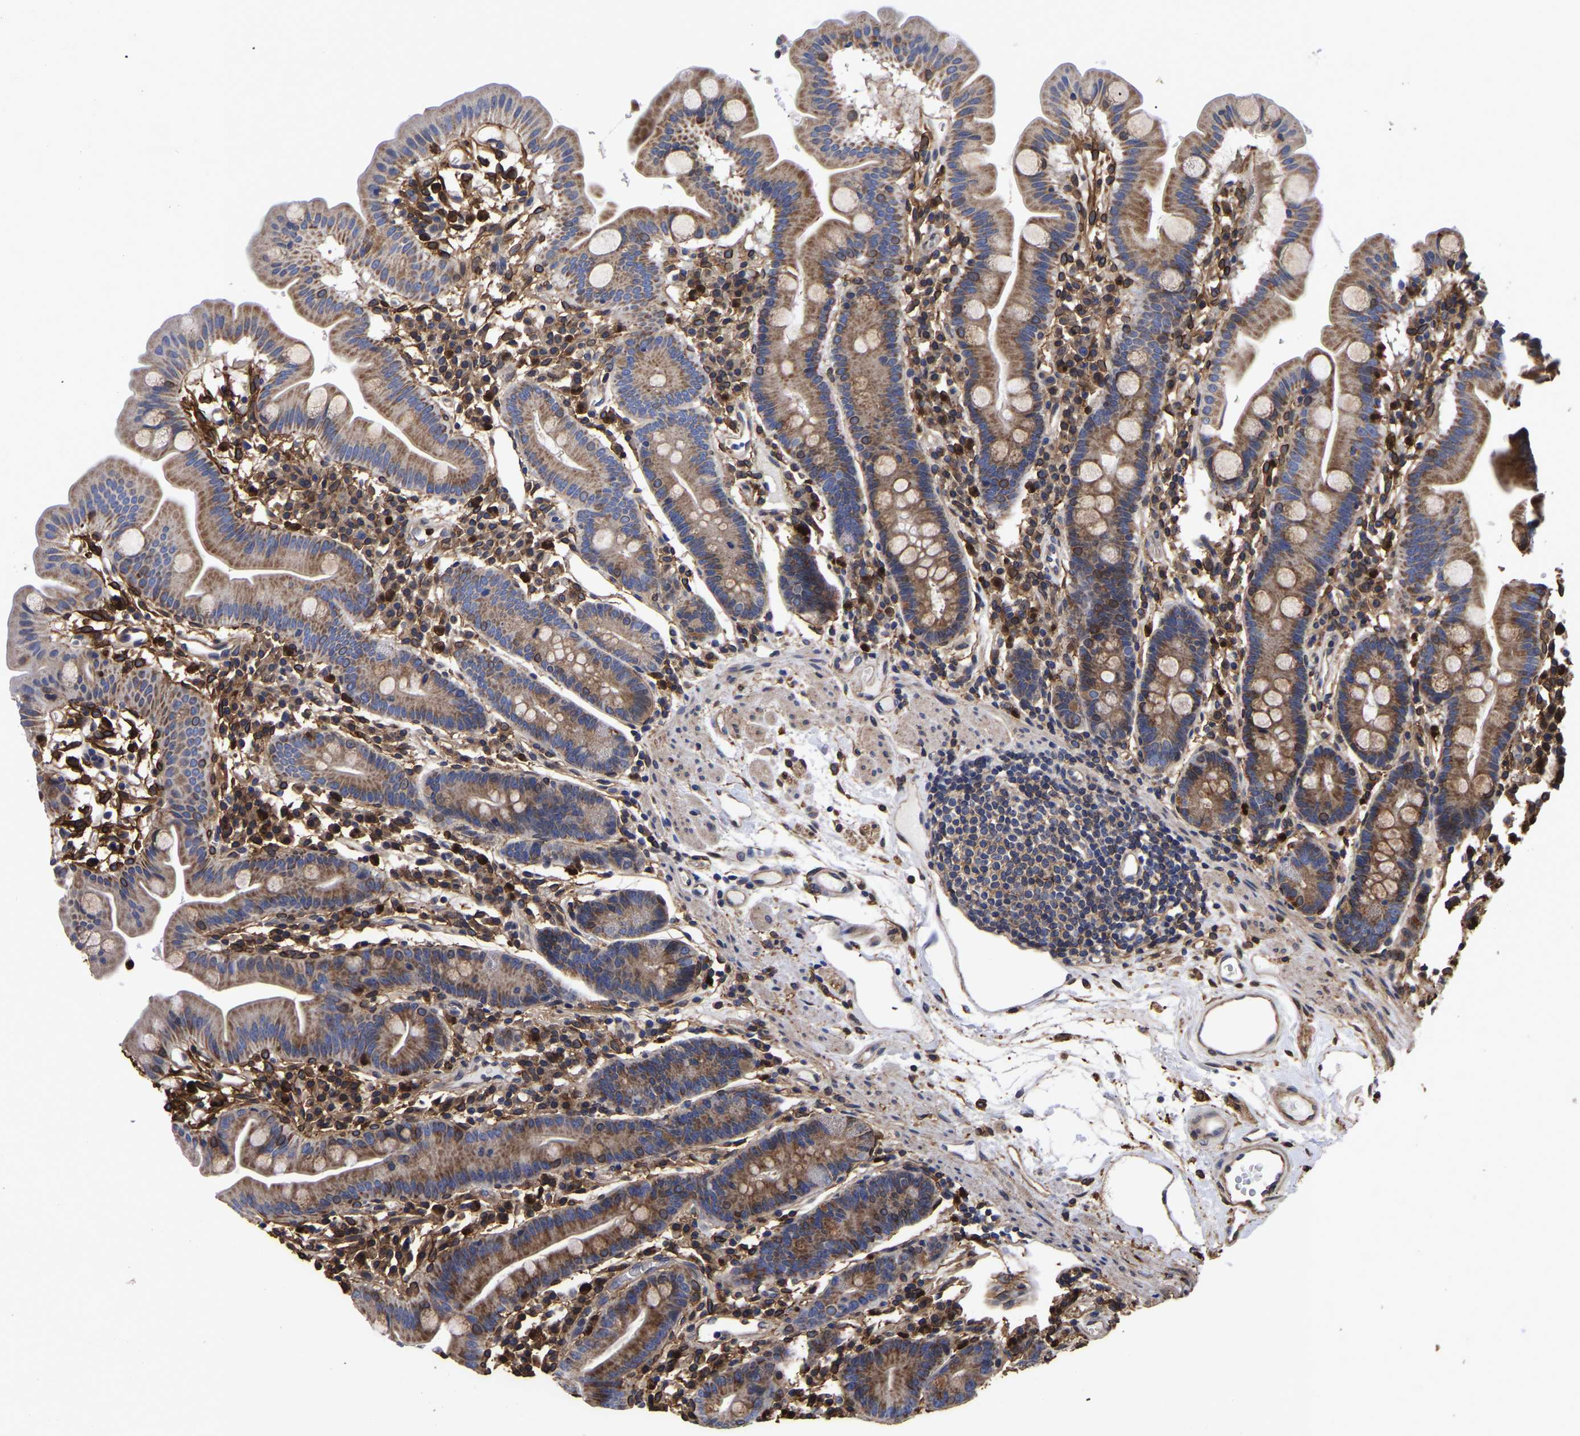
{"staining": {"intensity": "moderate", "quantity": ">75%", "location": "cytoplasmic/membranous"}, "tissue": "duodenum", "cell_type": "Glandular cells", "image_type": "normal", "snomed": [{"axis": "morphology", "description": "Normal tissue, NOS"}, {"axis": "topography", "description": "Duodenum"}], "caption": "Normal duodenum demonstrates moderate cytoplasmic/membranous staining in approximately >75% of glandular cells, visualized by immunohistochemistry.", "gene": "LIF", "patient": {"sex": "male", "age": 50}}